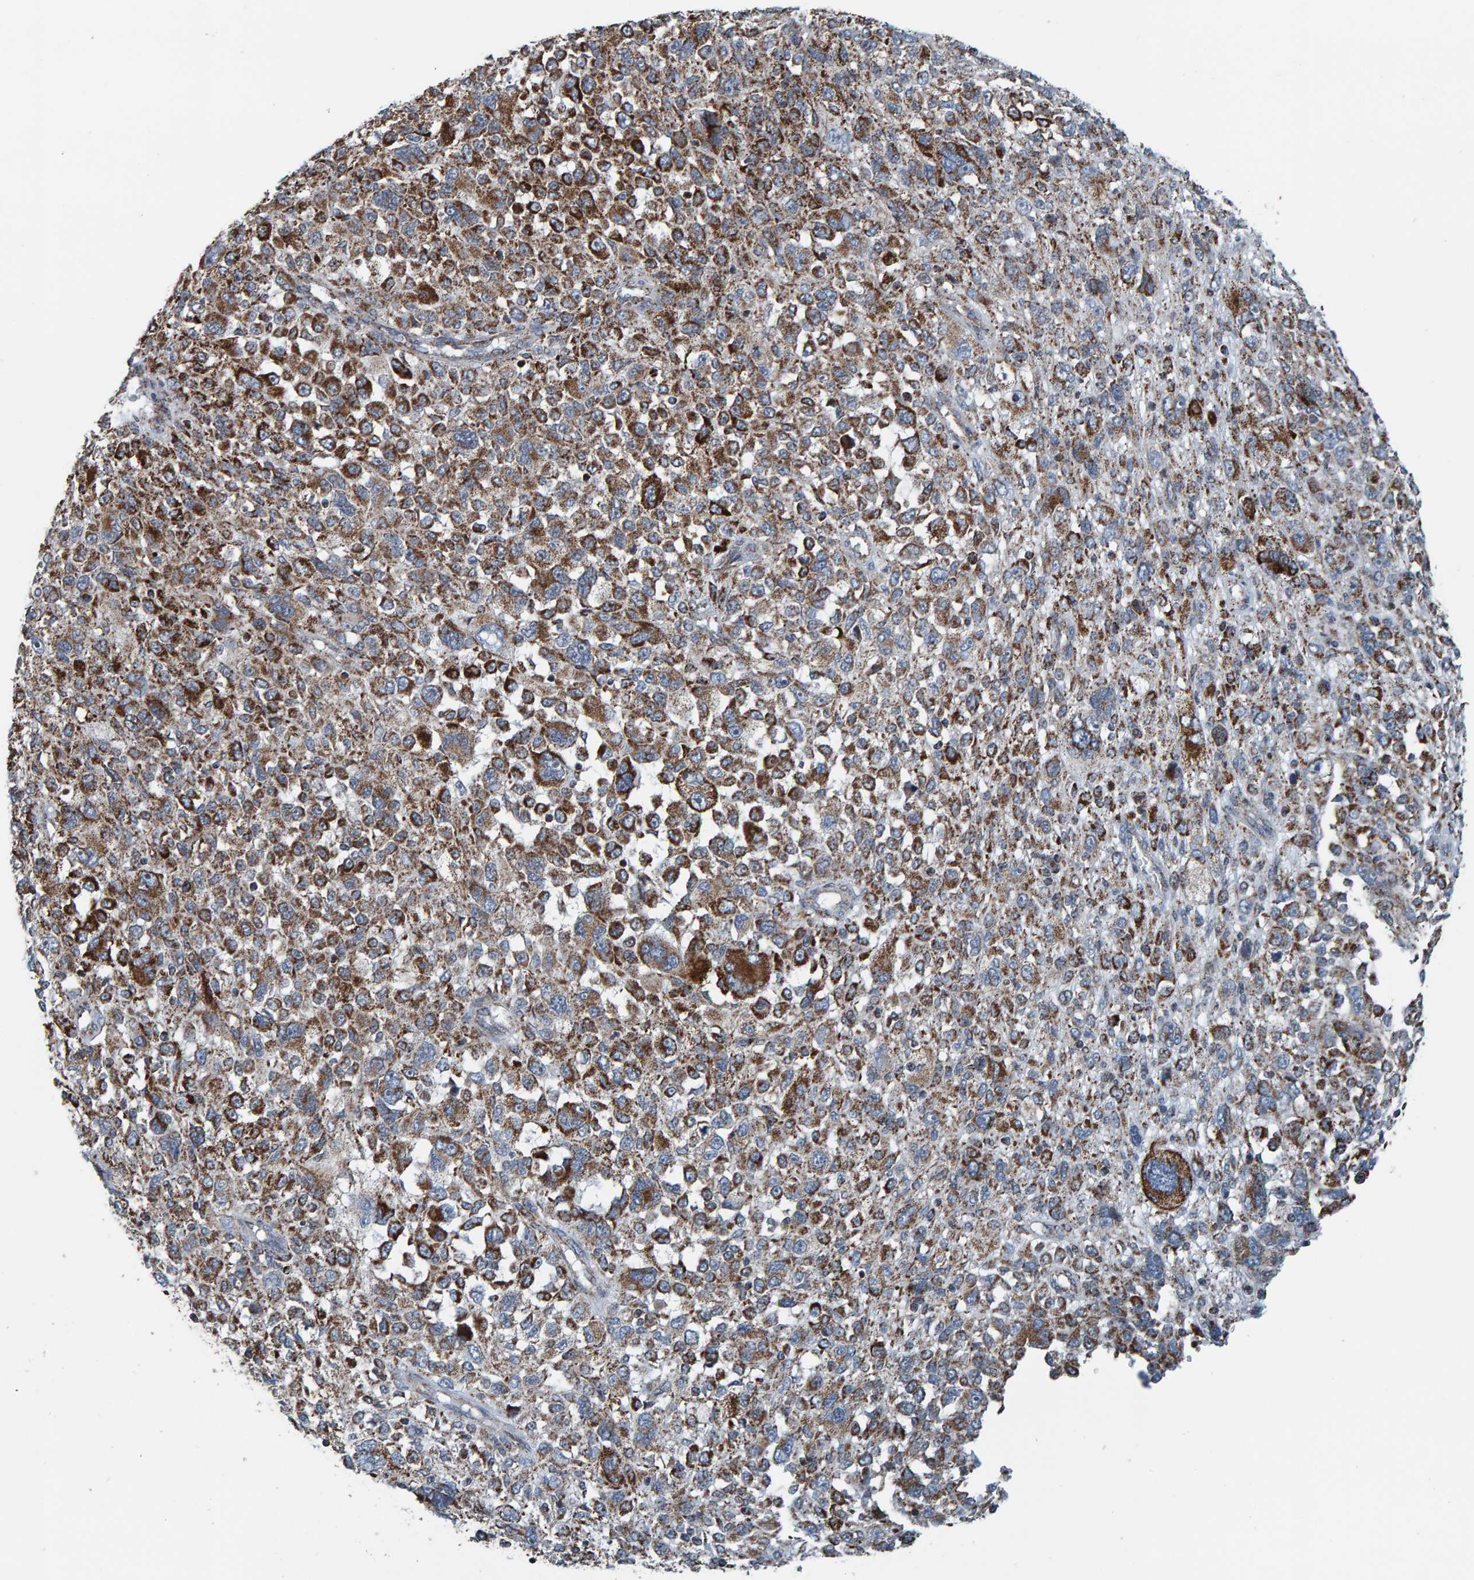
{"staining": {"intensity": "strong", "quantity": "25%-75%", "location": "cytoplasmic/membranous"}, "tissue": "melanoma", "cell_type": "Tumor cells", "image_type": "cancer", "snomed": [{"axis": "morphology", "description": "Malignant melanoma, NOS"}, {"axis": "topography", "description": "Skin"}], "caption": "Melanoma tissue demonstrates strong cytoplasmic/membranous positivity in about 25%-75% of tumor cells (DAB IHC with brightfield microscopy, high magnification).", "gene": "ZNF48", "patient": {"sex": "female", "age": 55}}